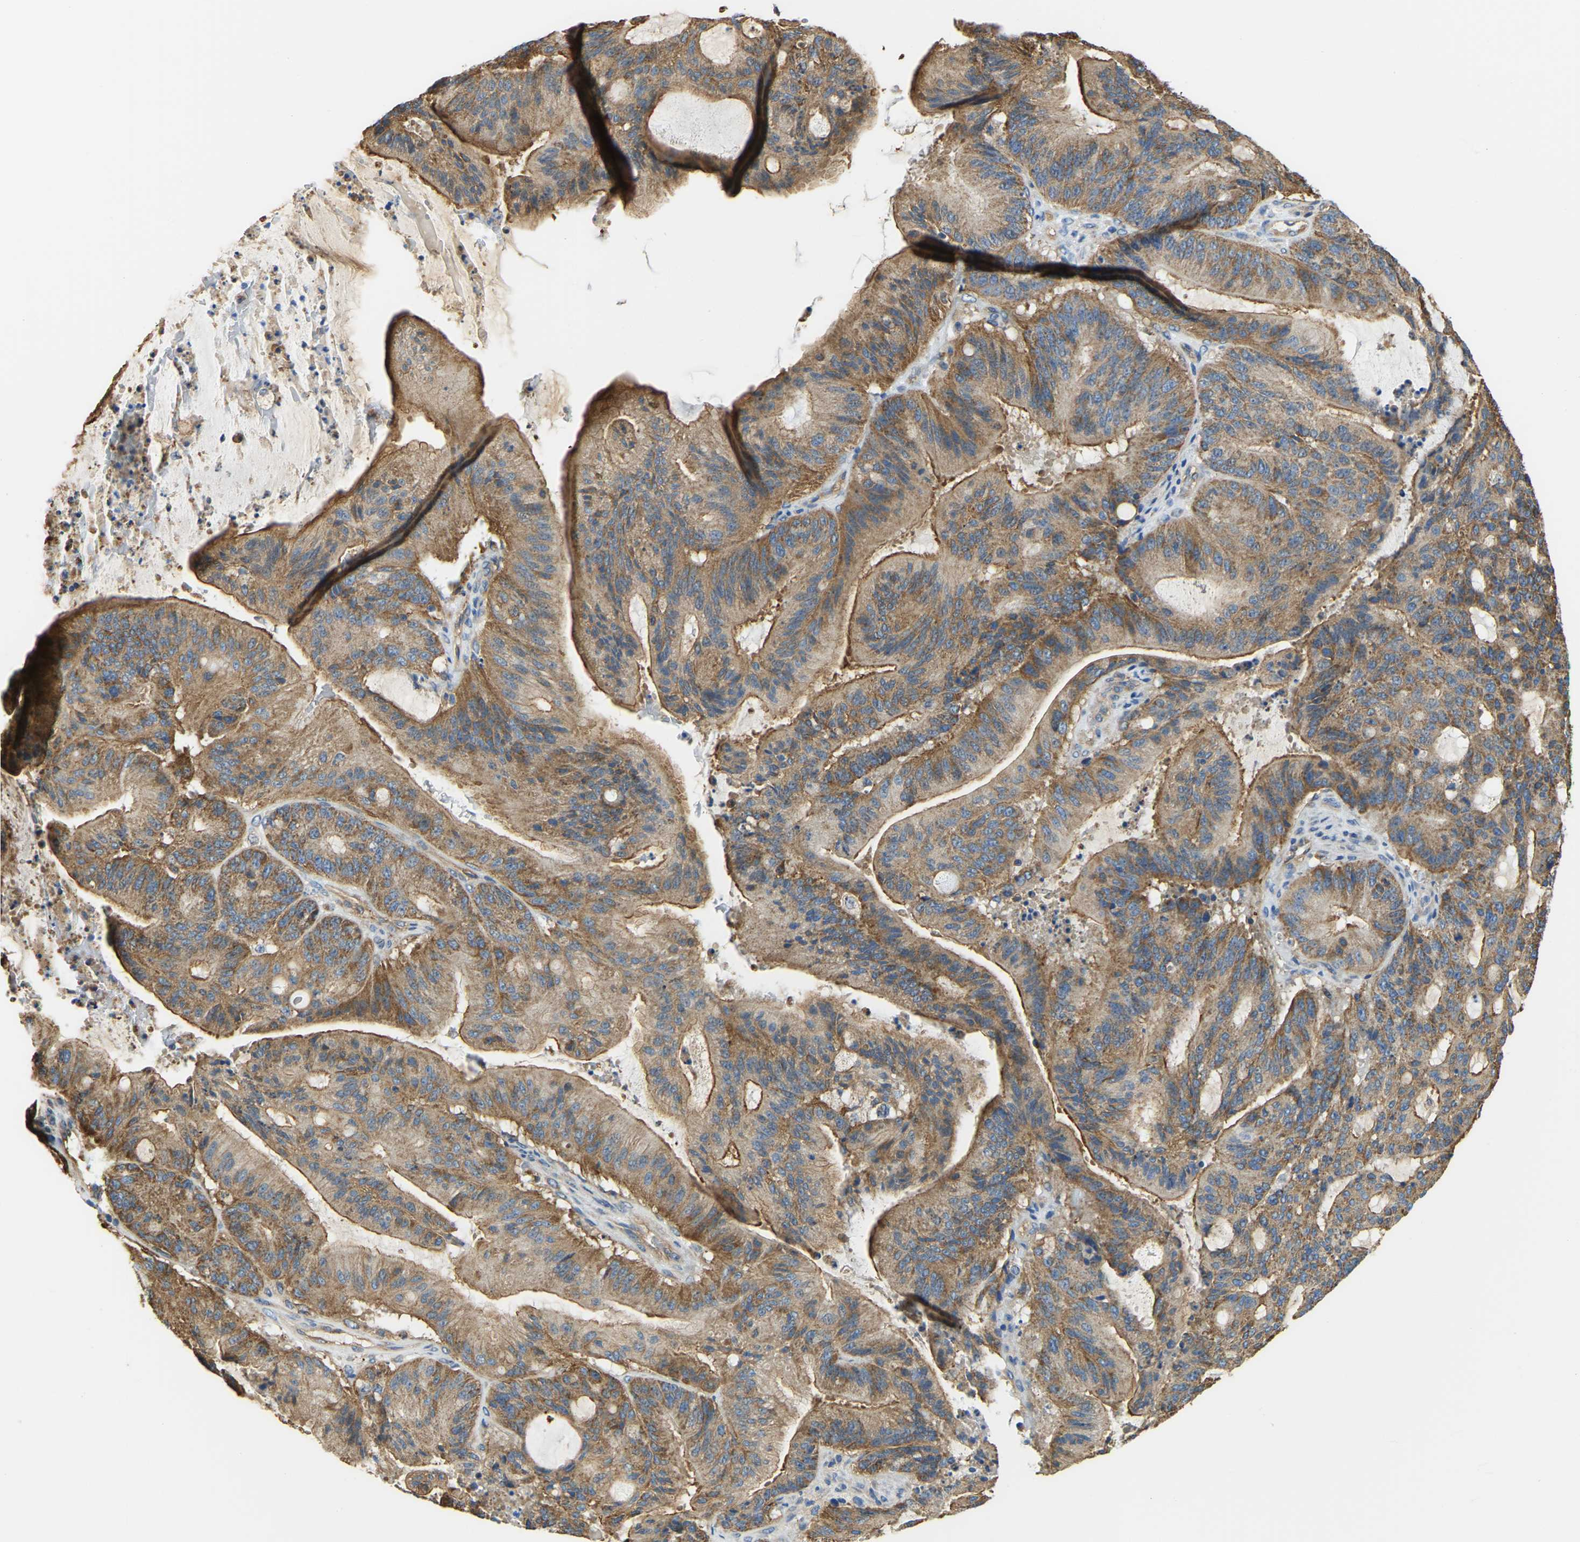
{"staining": {"intensity": "moderate", "quantity": ">75%", "location": "cytoplasmic/membranous"}, "tissue": "liver cancer", "cell_type": "Tumor cells", "image_type": "cancer", "snomed": [{"axis": "morphology", "description": "Normal tissue, NOS"}, {"axis": "morphology", "description": "Cholangiocarcinoma"}, {"axis": "topography", "description": "Liver"}, {"axis": "topography", "description": "Peripheral nerve tissue"}], "caption": "Tumor cells reveal moderate cytoplasmic/membranous positivity in about >75% of cells in liver cancer.", "gene": "AHNAK", "patient": {"sex": "female", "age": 73}}